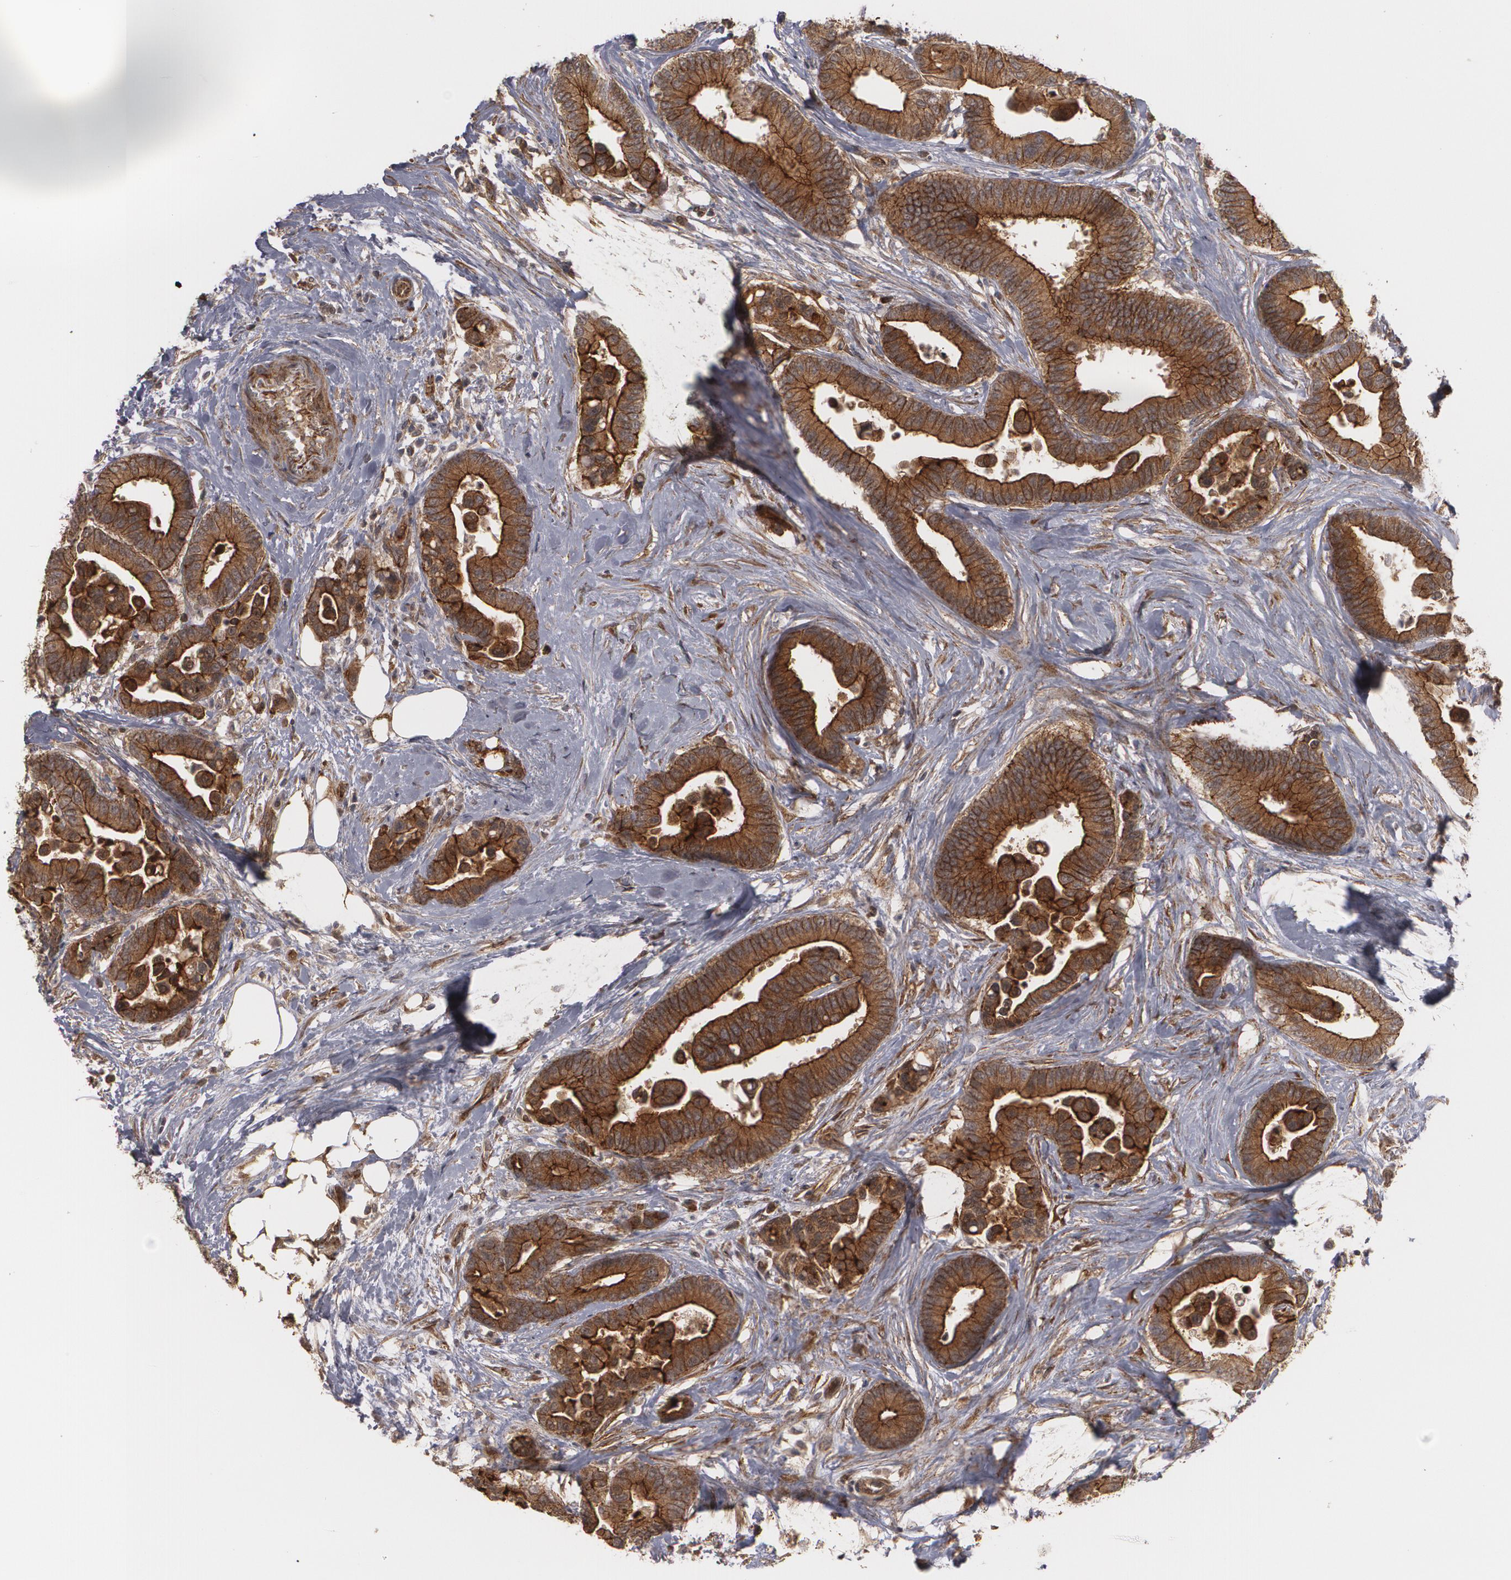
{"staining": {"intensity": "strong", "quantity": ">75%", "location": "cytoplasmic/membranous"}, "tissue": "colorectal cancer", "cell_type": "Tumor cells", "image_type": "cancer", "snomed": [{"axis": "morphology", "description": "Adenocarcinoma, NOS"}, {"axis": "topography", "description": "Colon"}], "caption": "Colorectal adenocarcinoma stained for a protein (brown) exhibits strong cytoplasmic/membranous positive positivity in approximately >75% of tumor cells.", "gene": "TJP1", "patient": {"sex": "male", "age": 82}}